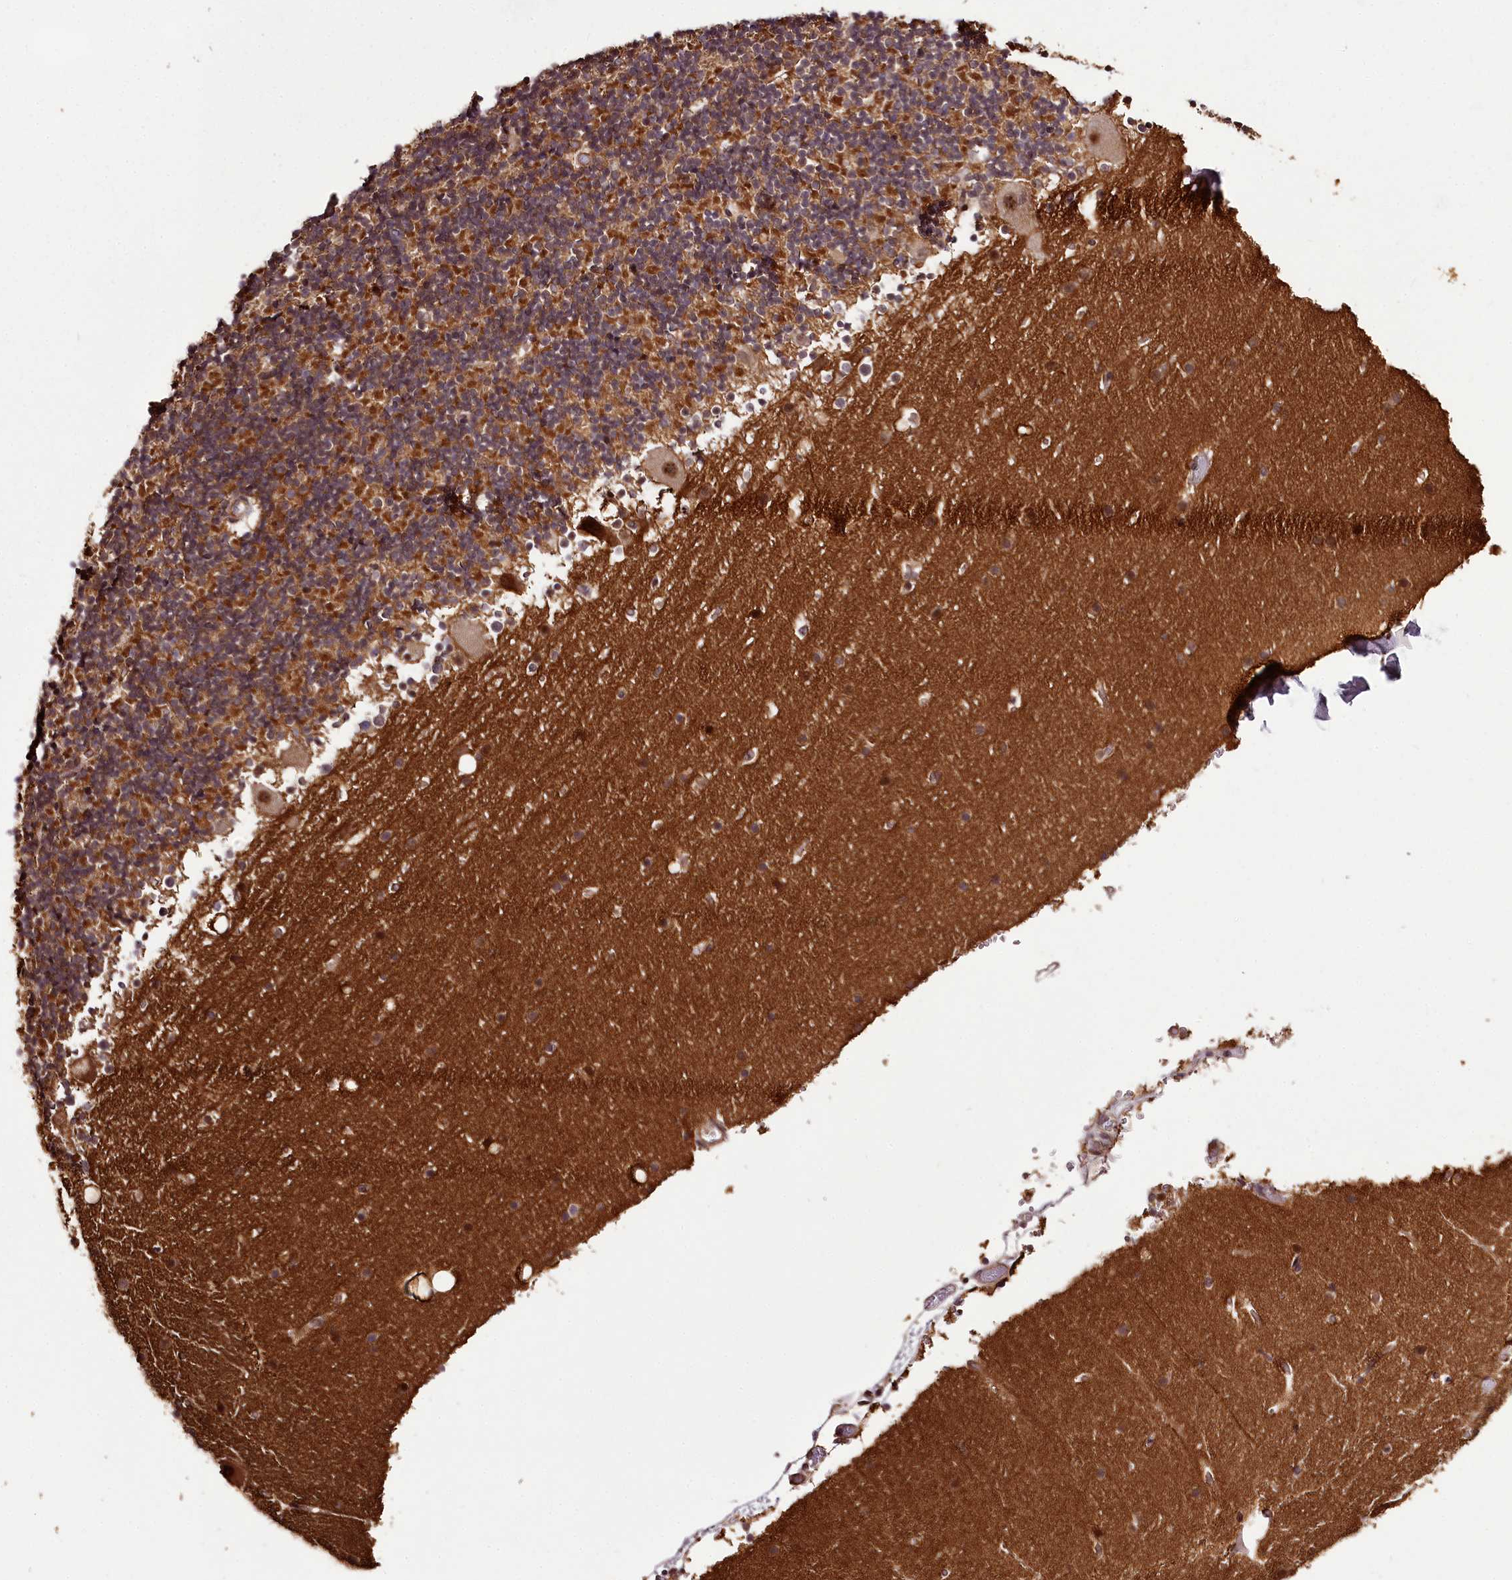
{"staining": {"intensity": "moderate", "quantity": "25%-75%", "location": "cytoplasmic/membranous"}, "tissue": "cerebellum", "cell_type": "Cells in granular layer", "image_type": "normal", "snomed": [{"axis": "morphology", "description": "Normal tissue, NOS"}, {"axis": "topography", "description": "Cerebellum"}], "caption": "Protein positivity by immunohistochemistry displays moderate cytoplasmic/membranous positivity in approximately 25%-75% of cells in granular layer in benign cerebellum.", "gene": "MAML3", "patient": {"sex": "male", "age": 57}}